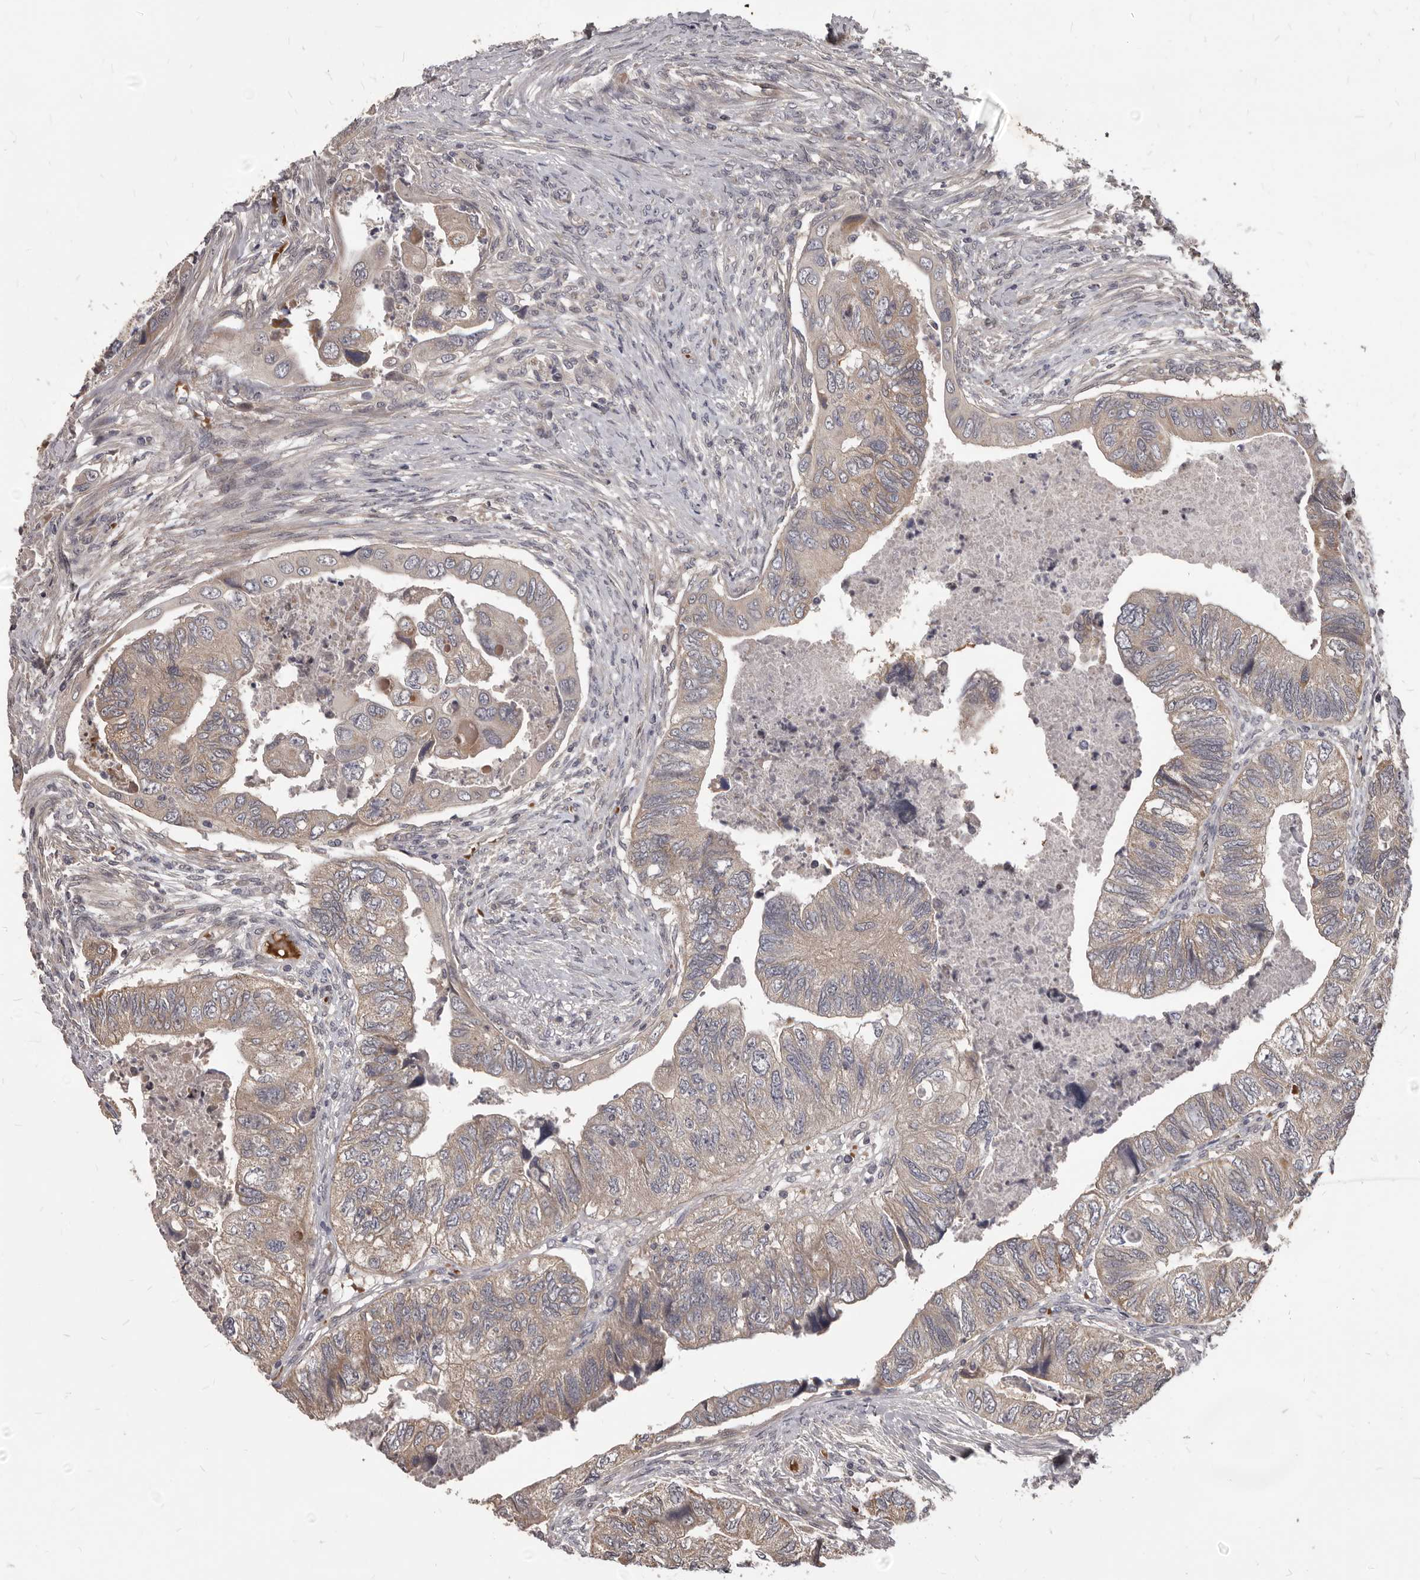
{"staining": {"intensity": "weak", "quantity": "25%-75%", "location": "cytoplasmic/membranous"}, "tissue": "colorectal cancer", "cell_type": "Tumor cells", "image_type": "cancer", "snomed": [{"axis": "morphology", "description": "Adenocarcinoma, NOS"}, {"axis": "topography", "description": "Rectum"}], "caption": "Immunohistochemical staining of colorectal cancer shows weak cytoplasmic/membranous protein staining in approximately 25%-75% of tumor cells.", "gene": "GABPB2", "patient": {"sex": "male", "age": 63}}